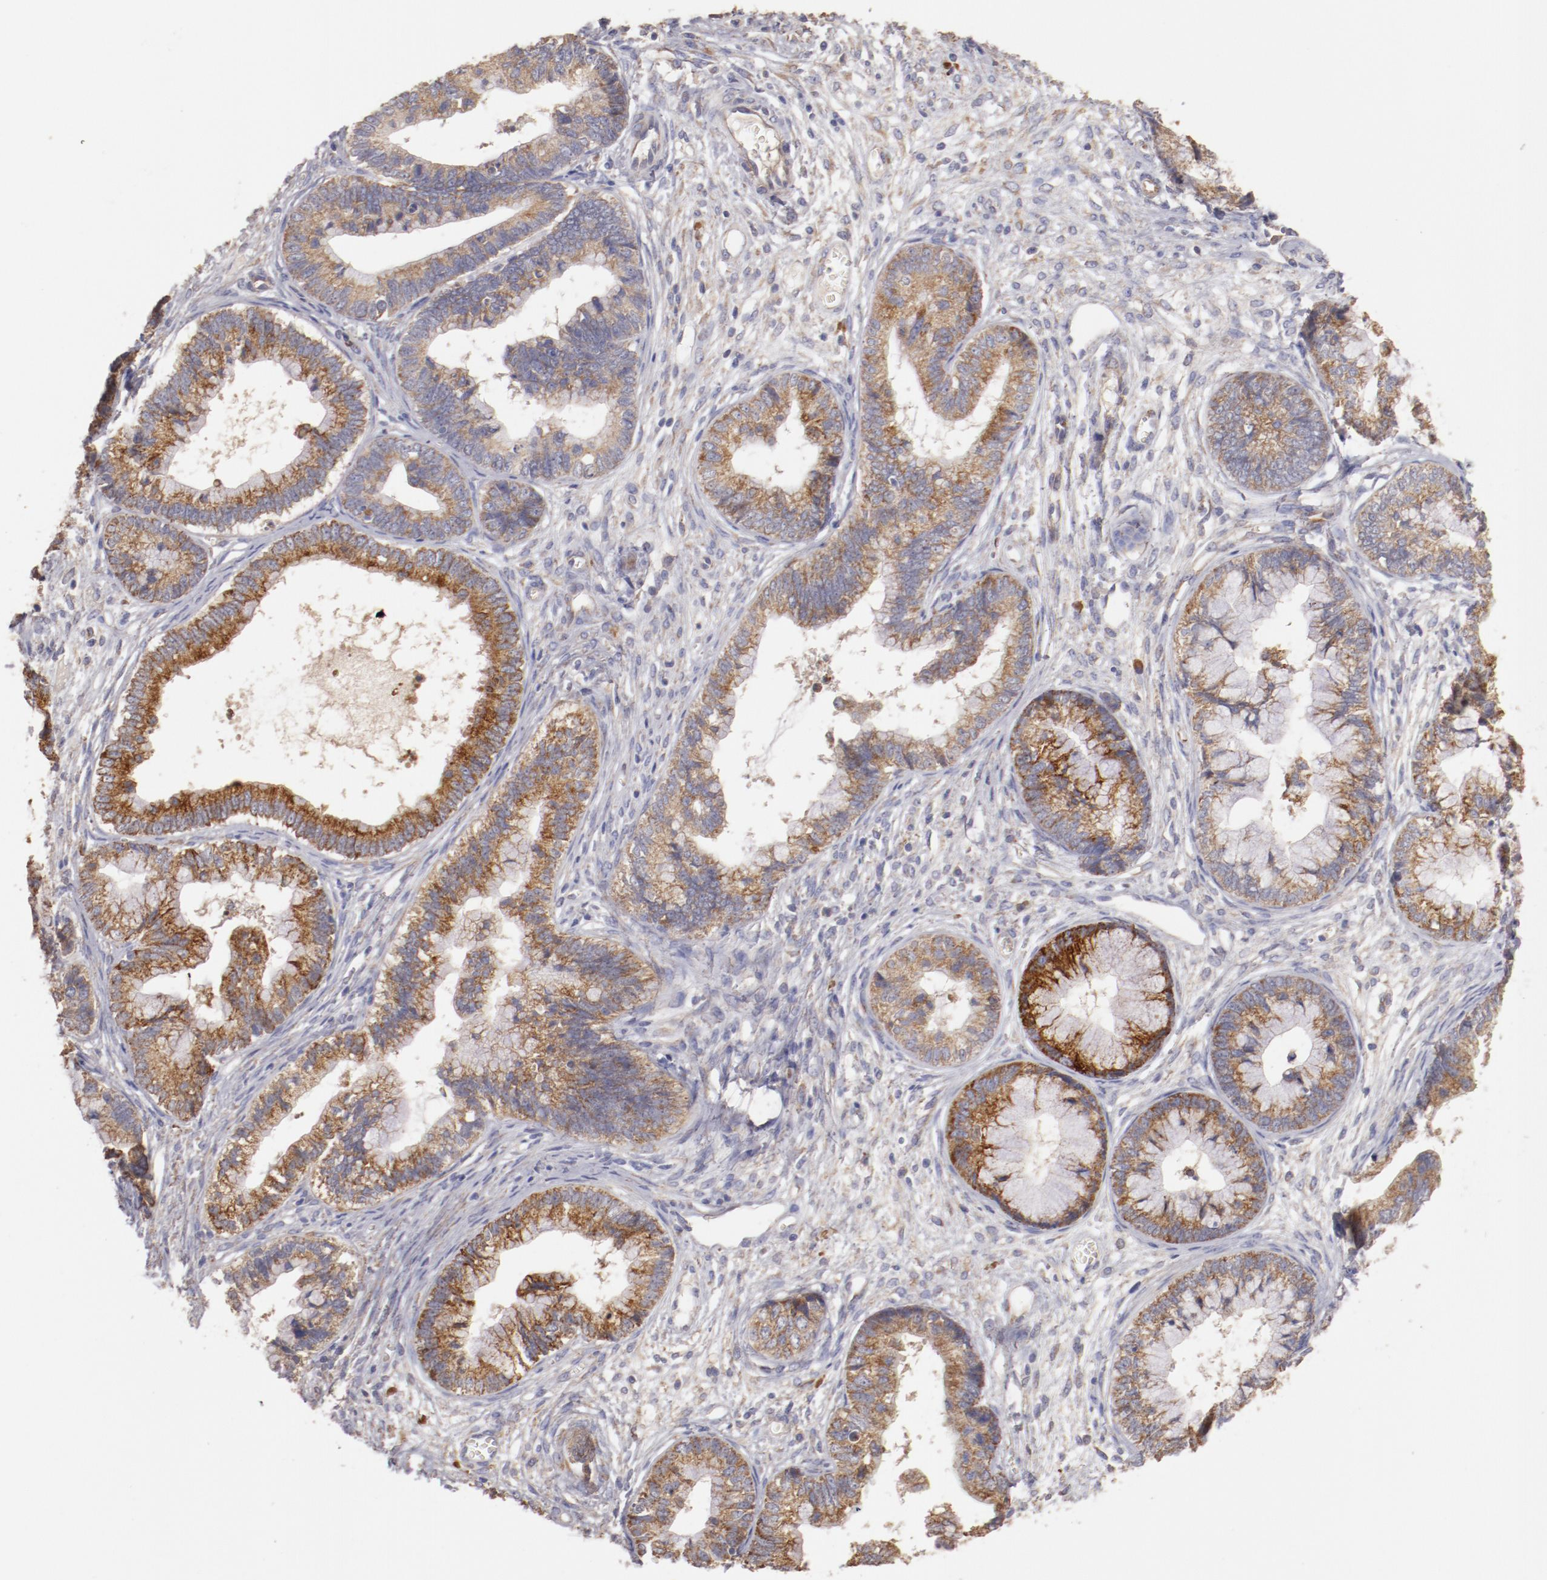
{"staining": {"intensity": "moderate", "quantity": "25%-75%", "location": "cytoplasmic/membranous"}, "tissue": "cervical cancer", "cell_type": "Tumor cells", "image_type": "cancer", "snomed": [{"axis": "morphology", "description": "Adenocarcinoma, NOS"}, {"axis": "topography", "description": "Cervix"}], "caption": "Cervical cancer stained with immunohistochemistry displays moderate cytoplasmic/membranous positivity in about 25%-75% of tumor cells. (brown staining indicates protein expression, while blue staining denotes nuclei).", "gene": "ENTPD5", "patient": {"sex": "female", "age": 44}}